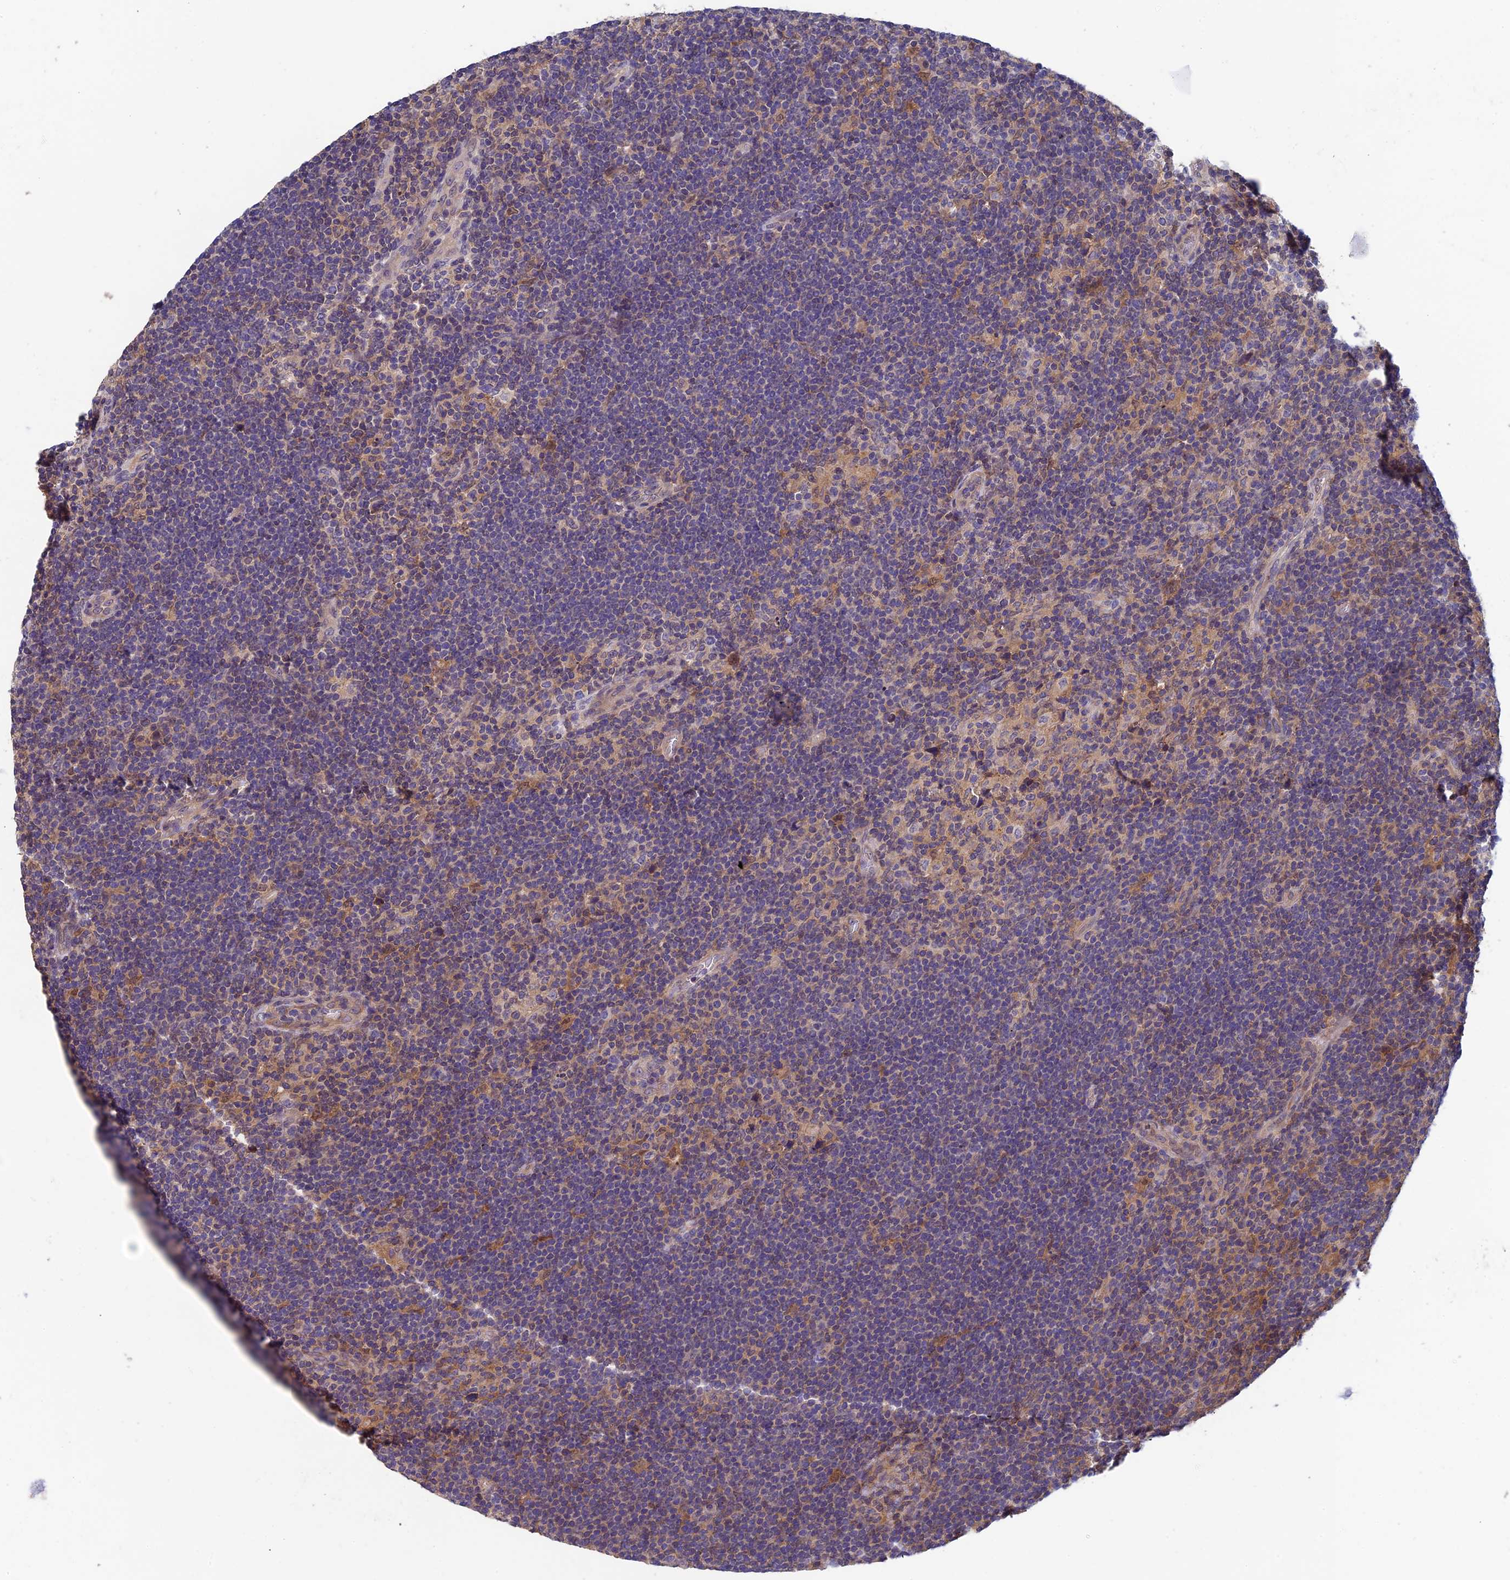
{"staining": {"intensity": "negative", "quantity": "none", "location": "none"}, "tissue": "lymphoma", "cell_type": "Tumor cells", "image_type": "cancer", "snomed": [{"axis": "morphology", "description": "Hodgkin's disease, NOS"}, {"axis": "topography", "description": "Lymph node"}], "caption": "Micrograph shows no significant protein staining in tumor cells of lymphoma. (DAB (3,3'-diaminobenzidine) immunohistochemistry (IHC) with hematoxylin counter stain).", "gene": "LCMT1", "patient": {"sex": "female", "age": 57}}